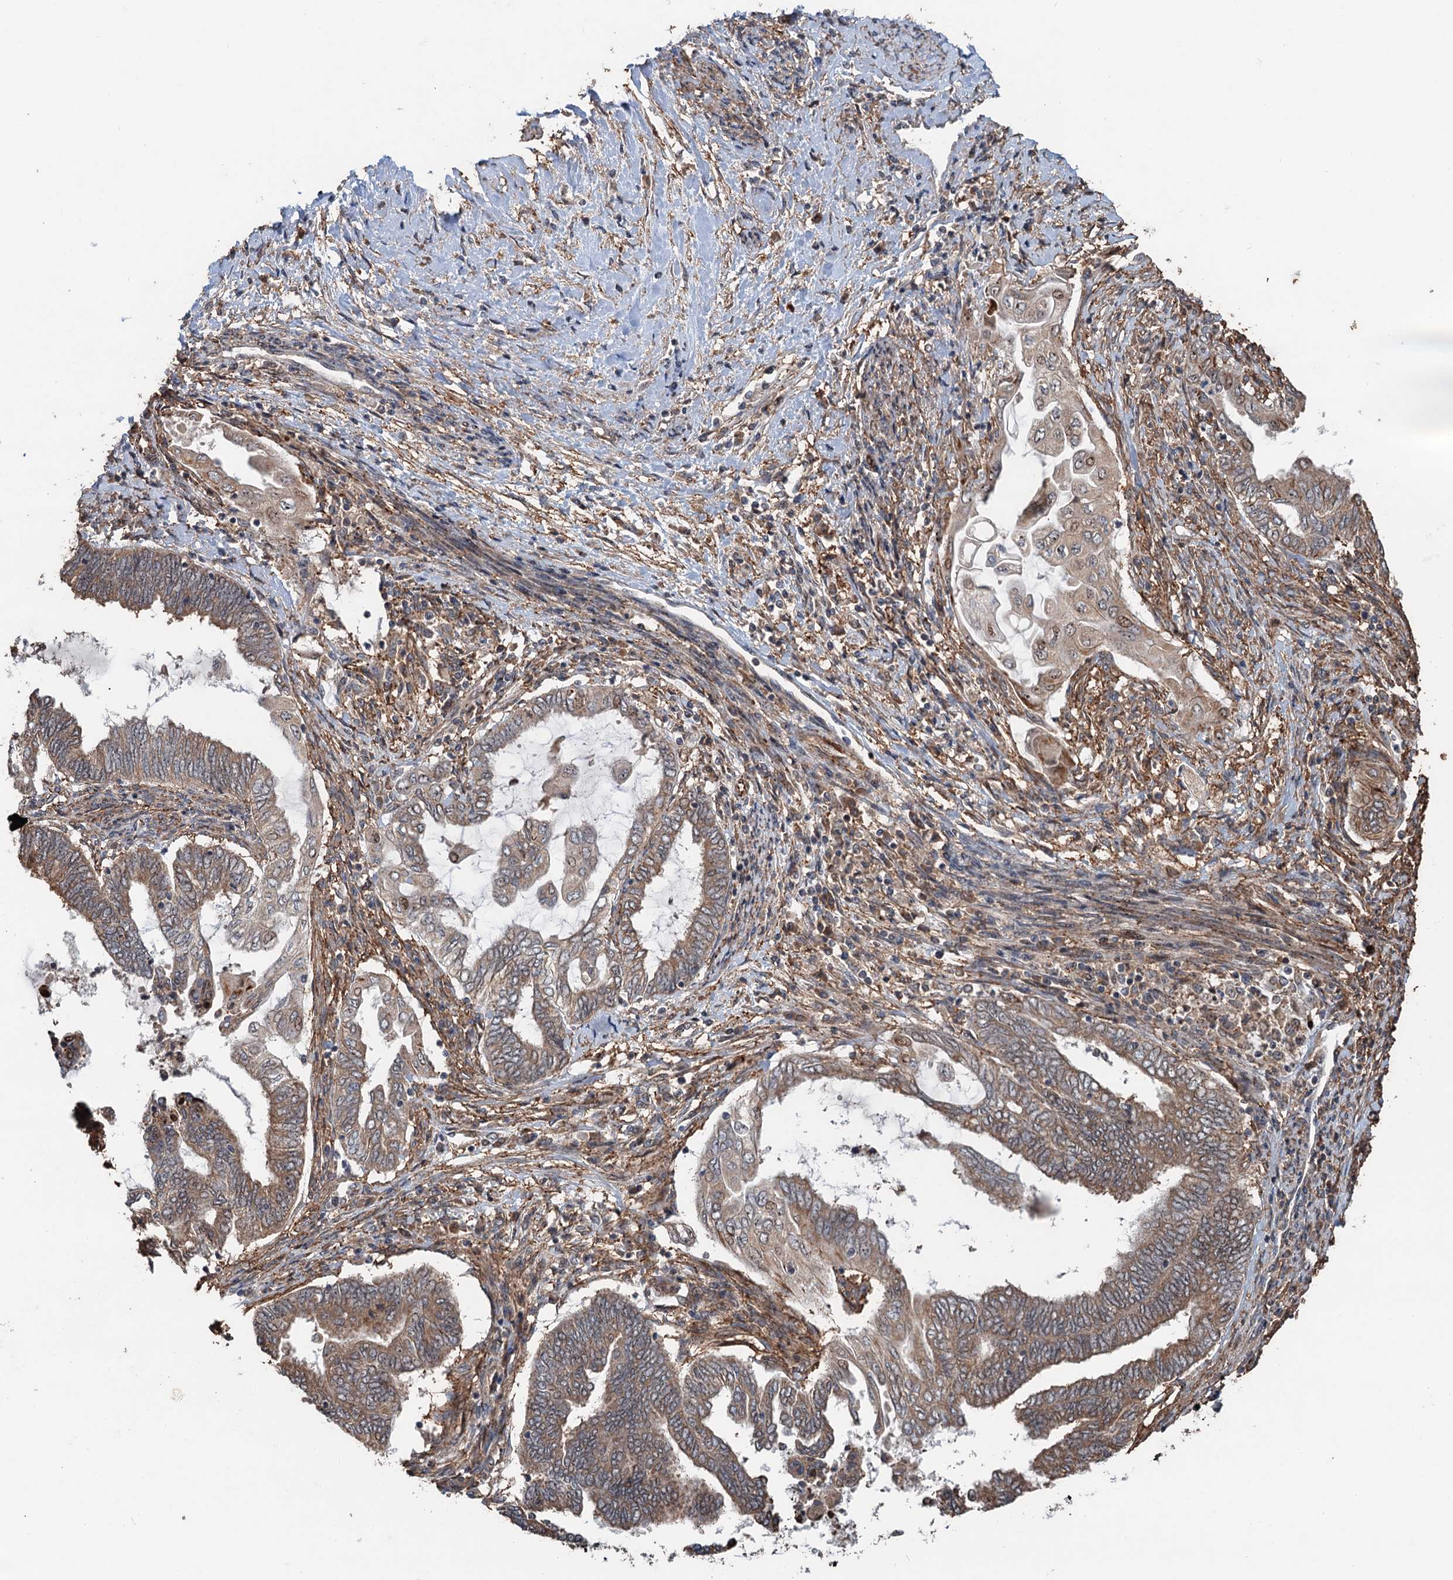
{"staining": {"intensity": "moderate", "quantity": ">75%", "location": "cytoplasmic/membranous"}, "tissue": "endometrial cancer", "cell_type": "Tumor cells", "image_type": "cancer", "snomed": [{"axis": "morphology", "description": "Adenocarcinoma, NOS"}, {"axis": "topography", "description": "Uterus"}, {"axis": "topography", "description": "Endometrium"}], "caption": "An IHC image of neoplastic tissue is shown. Protein staining in brown labels moderate cytoplasmic/membranous positivity in endometrial cancer (adenocarcinoma) within tumor cells.", "gene": "TMA16", "patient": {"sex": "female", "age": 70}}